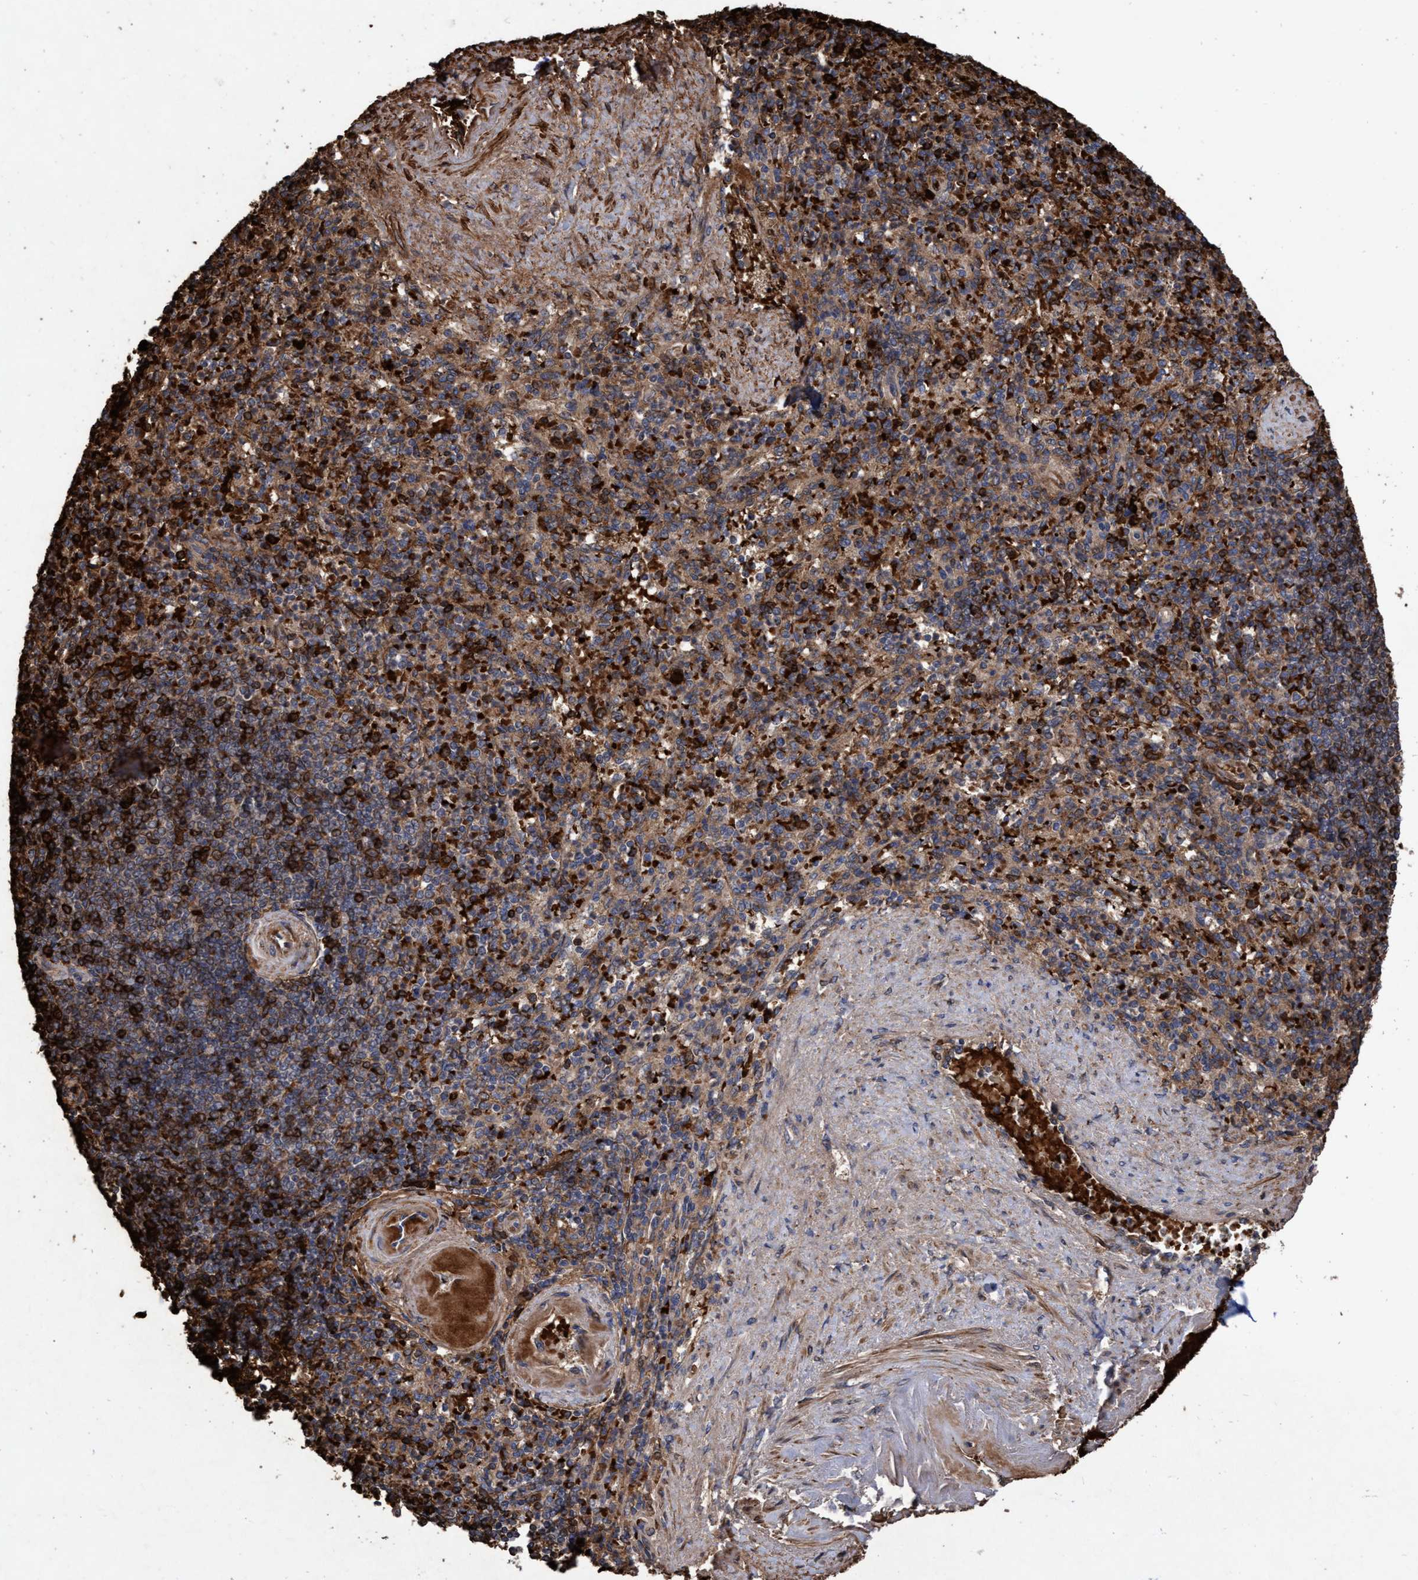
{"staining": {"intensity": "strong", "quantity": ">75%", "location": "cytoplasmic/membranous"}, "tissue": "spleen", "cell_type": "Cells in red pulp", "image_type": "normal", "snomed": [{"axis": "morphology", "description": "Normal tissue, NOS"}, {"axis": "topography", "description": "Spleen"}], "caption": "Protein staining of unremarkable spleen displays strong cytoplasmic/membranous positivity in approximately >75% of cells in red pulp. The staining was performed using DAB (3,3'-diaminobenzidine), with brown indicating positive protein expression. Nuclei are stained blue with hematoxylin.", "gene": "CHMP6", "patient": {"sex": "female", "age": 74}}